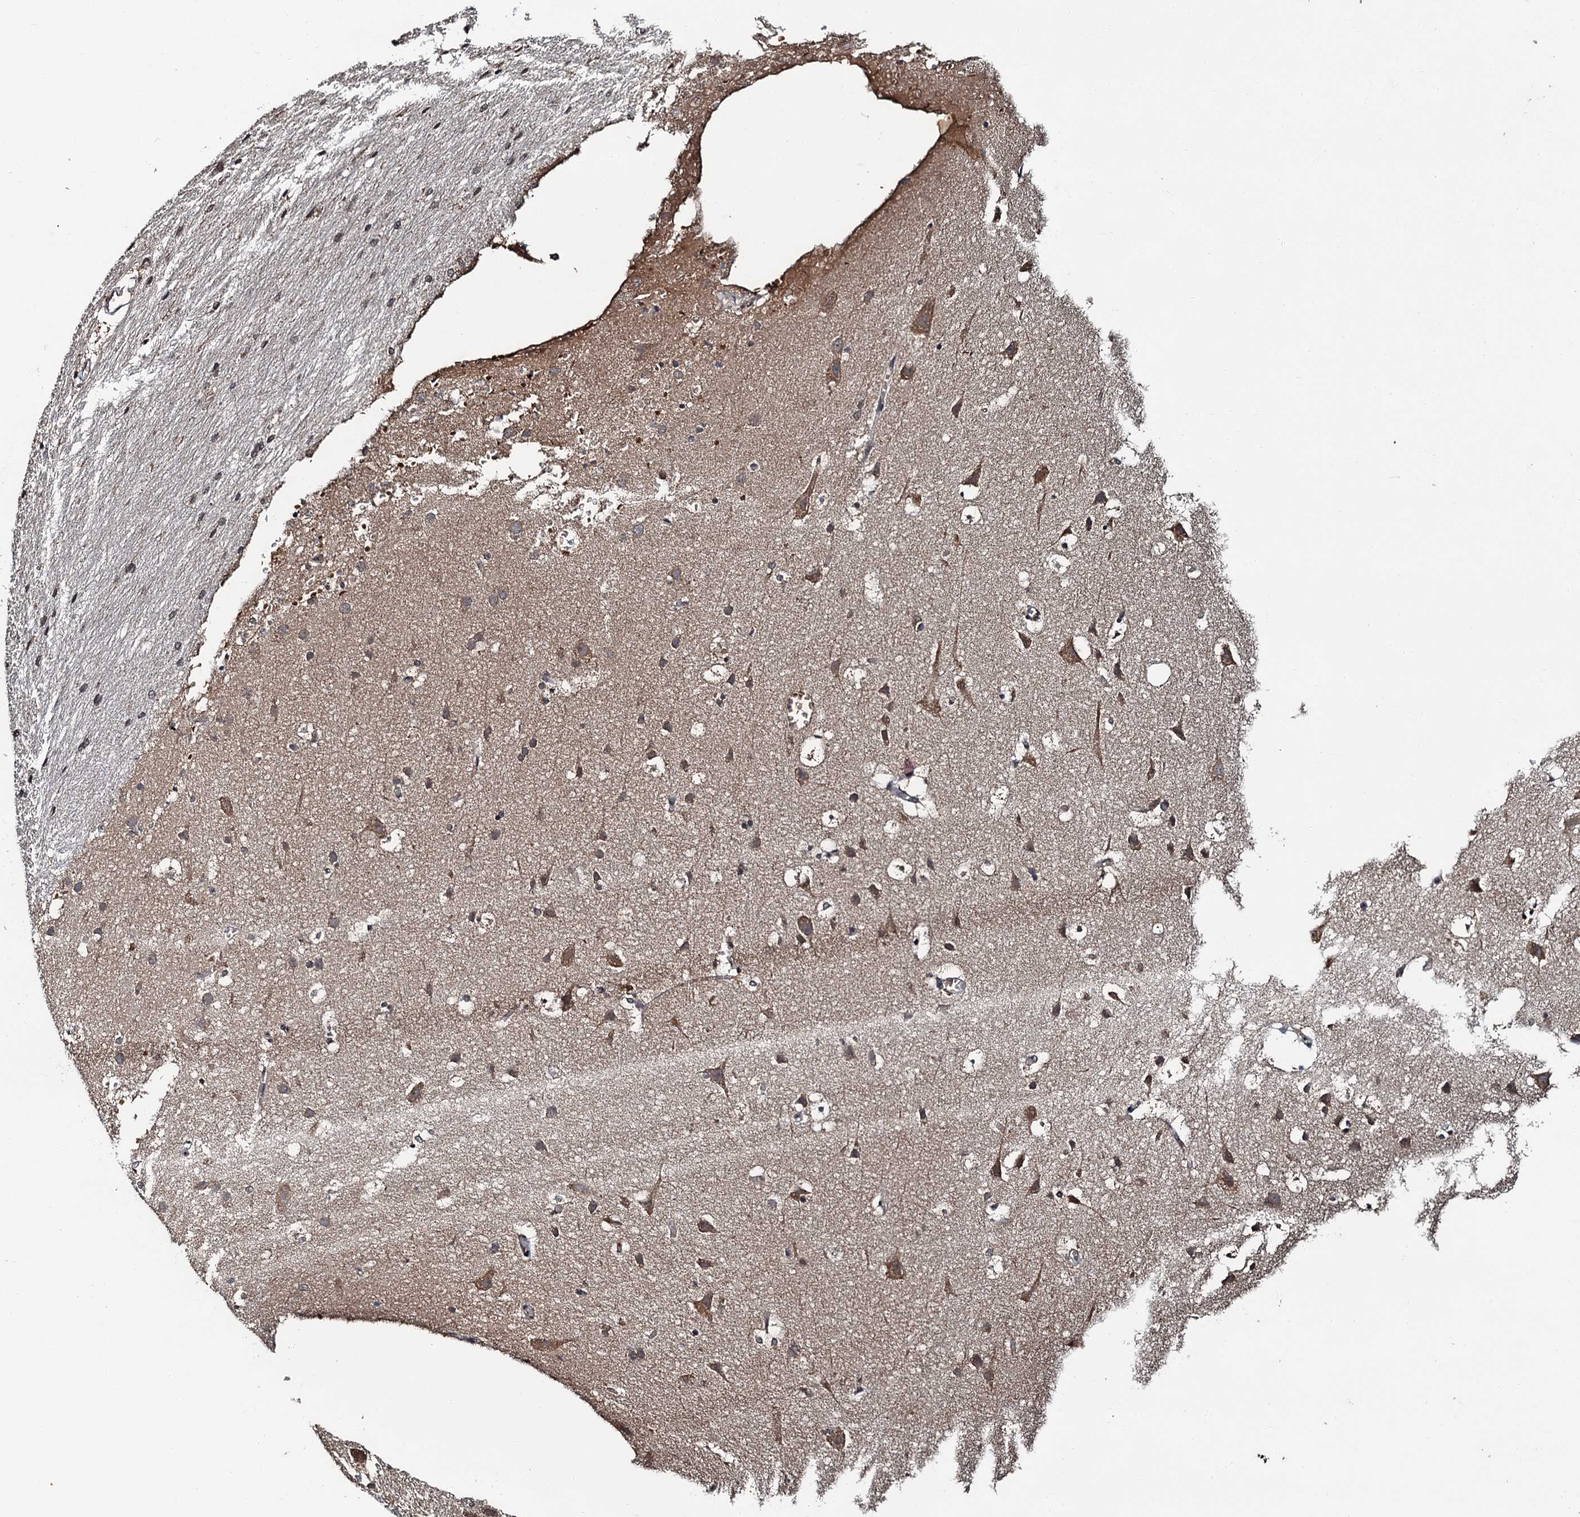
{"staining": {"intensity": "weak", "quantity": ">75%", "location": "cytoplasmic/membranous"}, "tissue": "cerebral cortex", "cell_type": "Endothelial cells", "image_type": "normal", "snomed": [{"axis": "morphology", "description": "Normal tissue, NOS"}, {"axis": "topography", "description": "Cerebral cortex"}], "caption": "Immunohistochemical staining of benign cerebral cortex reveals low levels of weak cytoplasmic/membranous expression in approximately >75% of endothelial cells. Using DAB (3,3'-diaminobenzidine) (brown) and hematoxylin (blue) stains, captured at high magnification using brightfield microscopy.", "gene": "SNX32", "patient": {"sex": "male", "age": 54}}